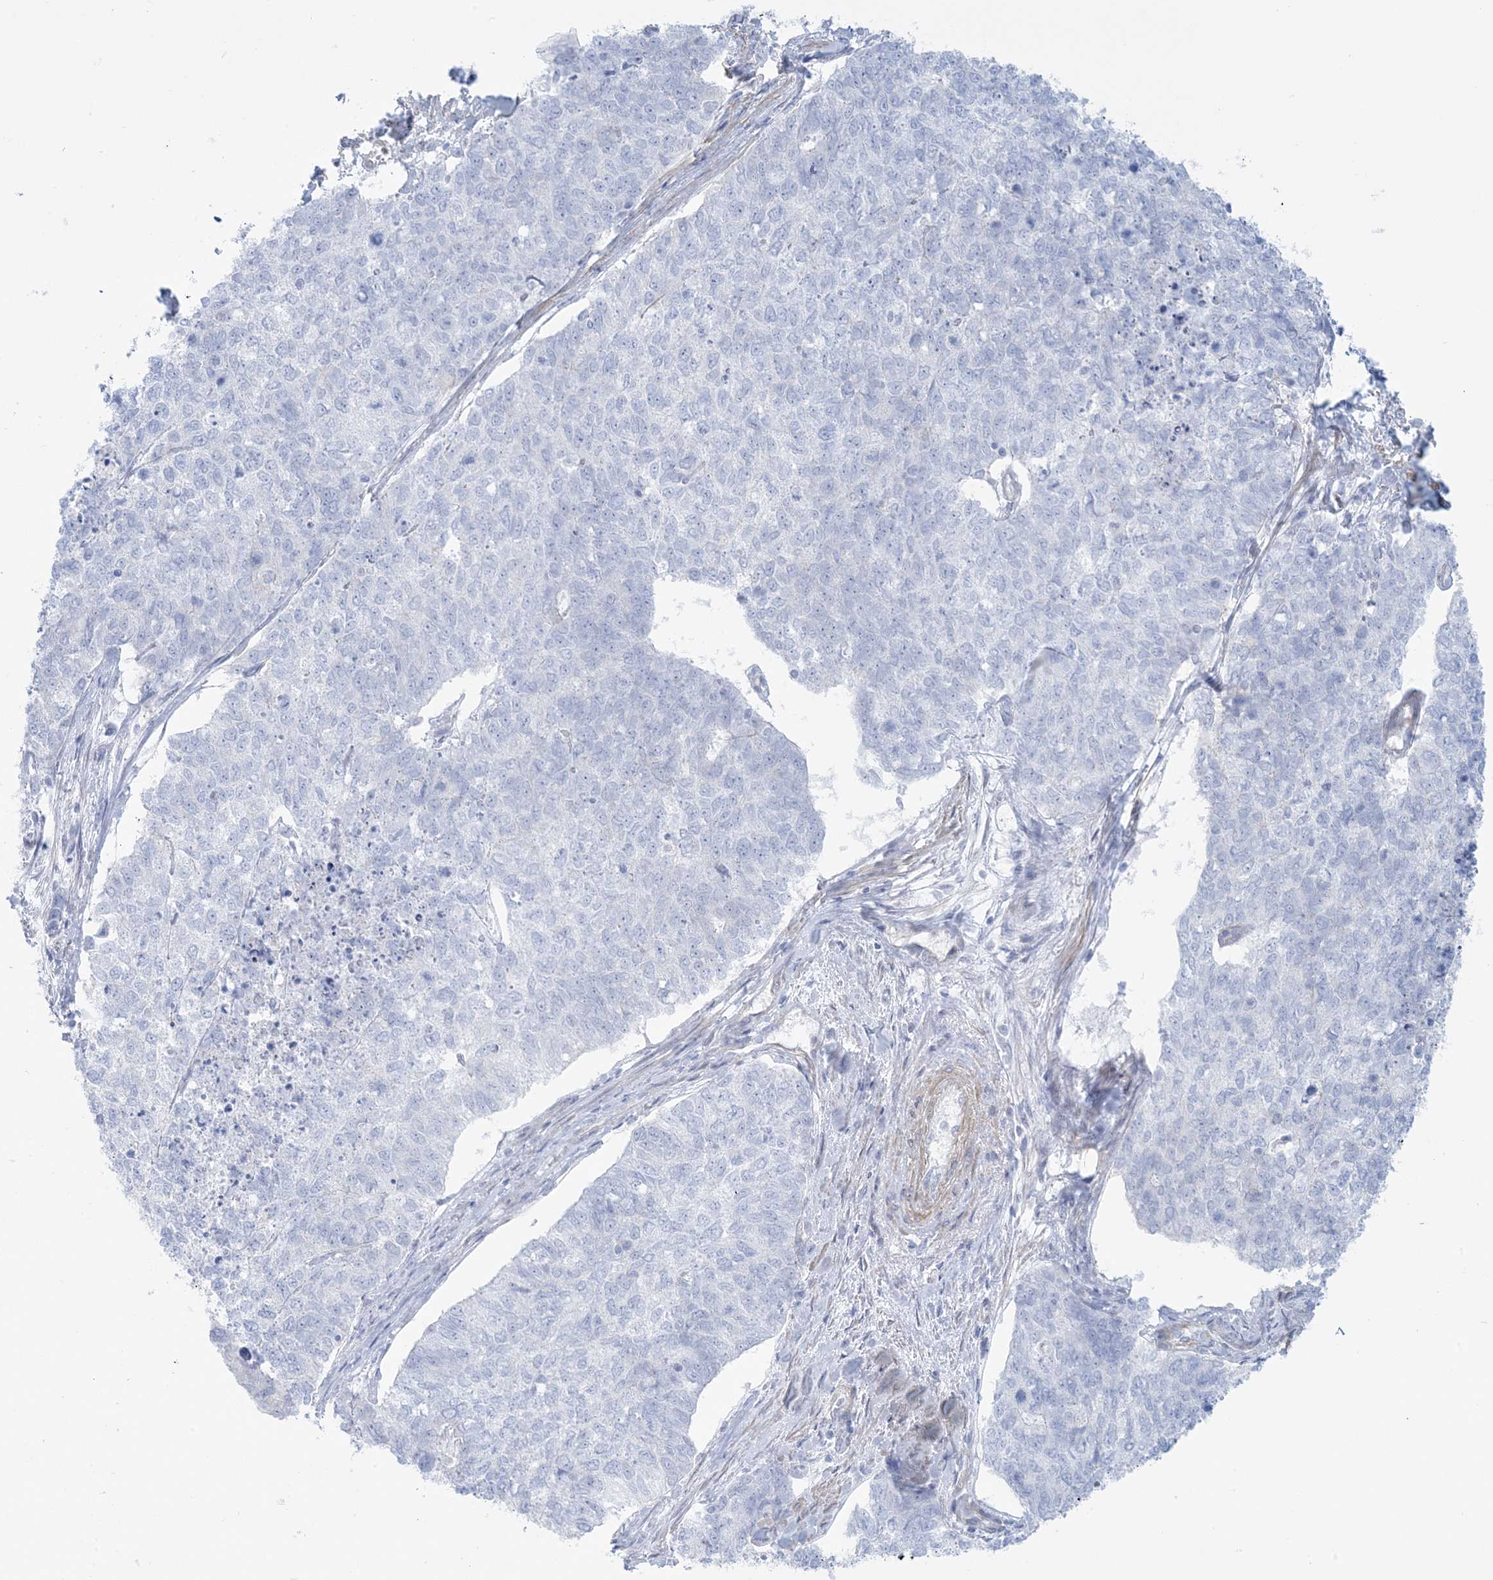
{"staining": {"intensity": "negative", "quantity": "none", "location": "none"}, "tissue": "cervical cancer", "cell_type": "Tumor cells", "image_type": "cancer", "snomed": [{"axis": "morphology", "description": "Squamous cell carcinoma, NOS"}, {"axis": "topography", "description": "Cervix"}], "caption": "Protein analysis of squamous cell carcinoma (cervical) shows no significant expression in tumor cells.", "gene": "AGXT", "patient": {"sex": "female", "age": 63}}